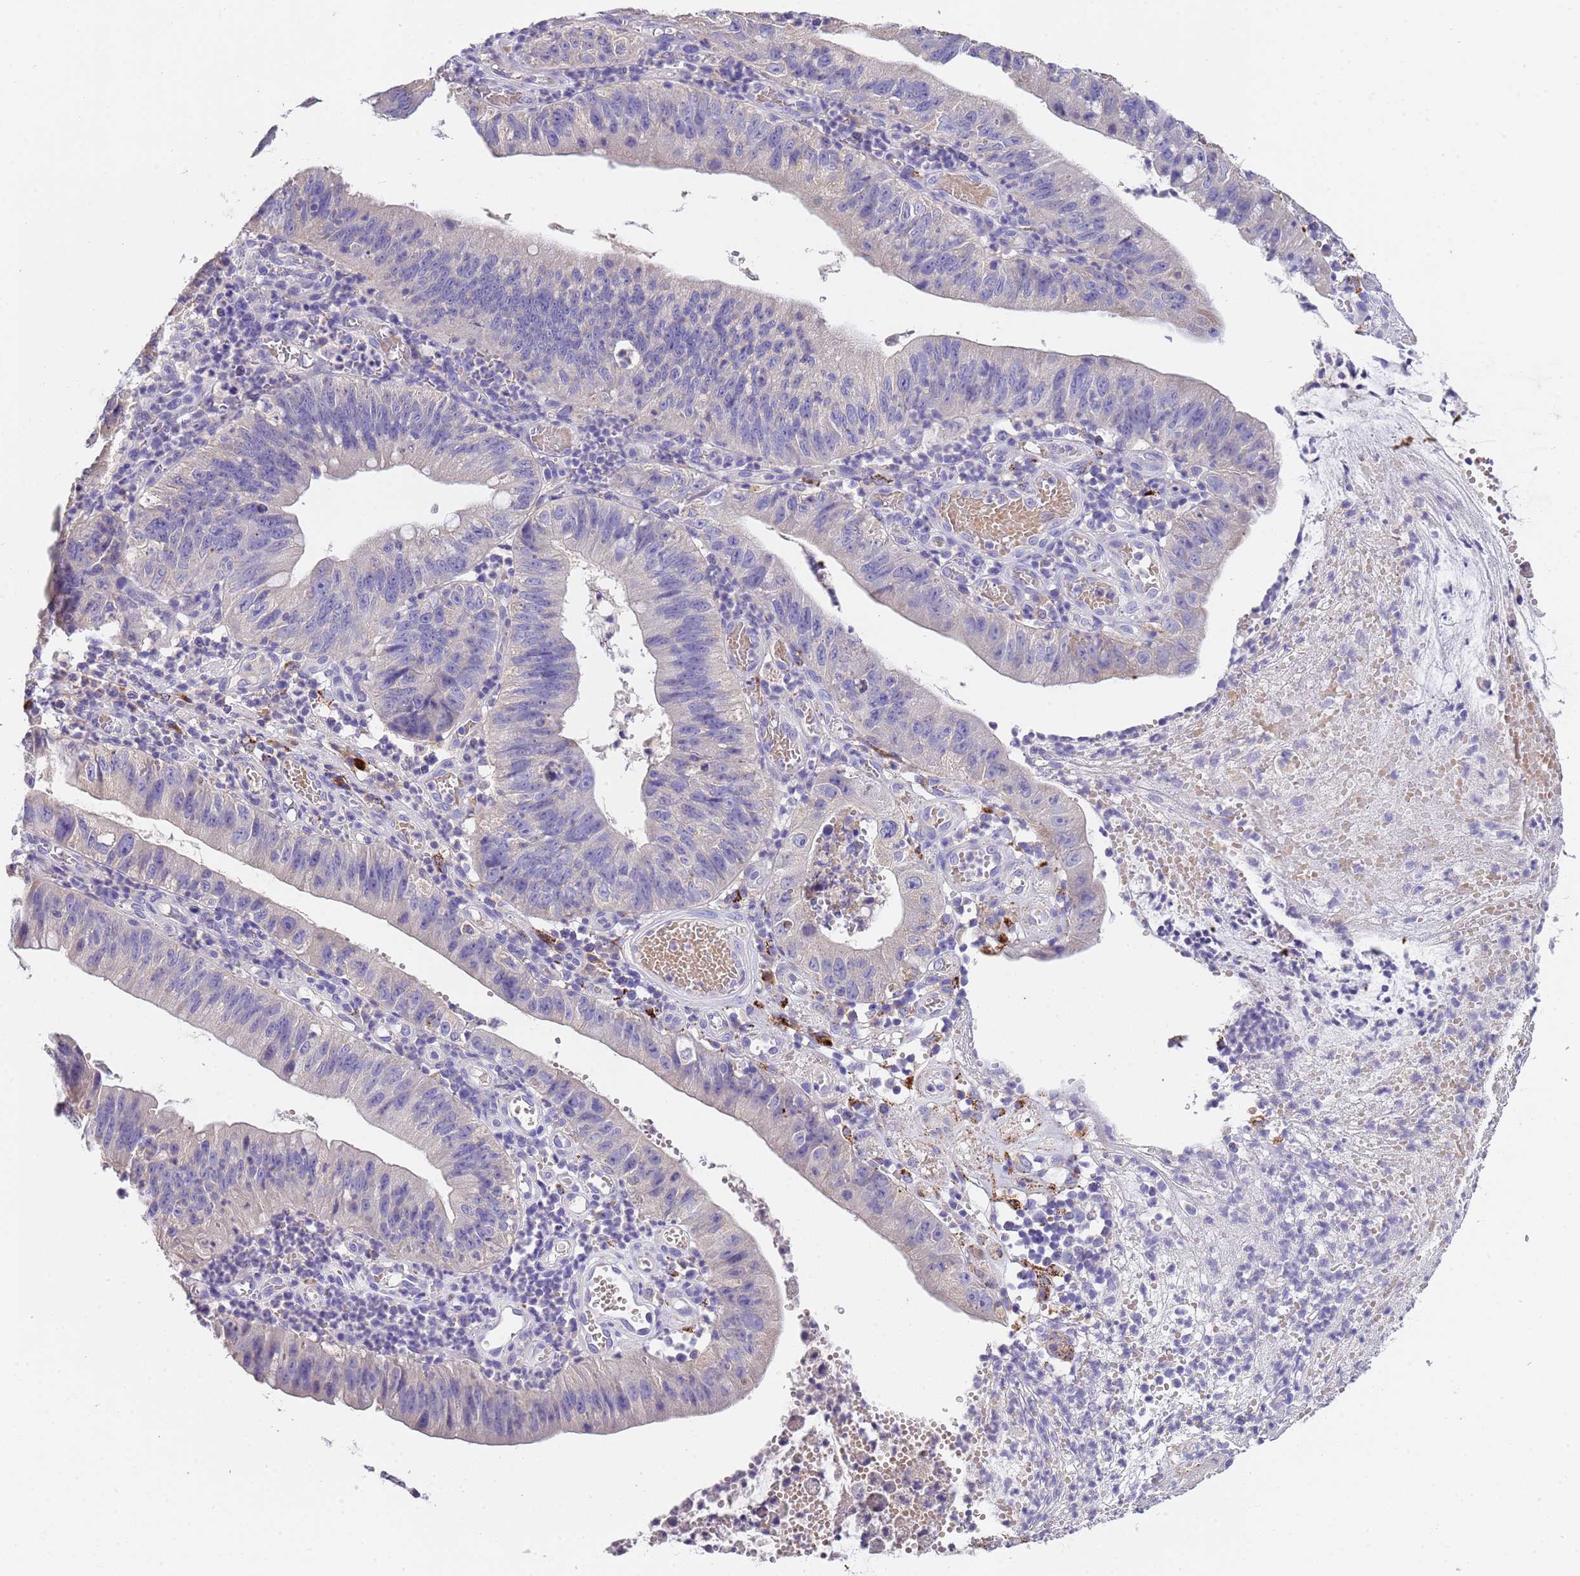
{"staining": {"intensity": "negative", "quantity": "none", "location": "none"}, "tissue": "stomach cancer", "cell_type": "Tumor cells", "image_type": "cancer", "snomed": [{"axis": "morphology", "description": "Adenocarcinoma, NOS"}, {"axis": "topography", "description": "Stomach"}], "caption": "Immunohistochemistry (IHC) image of neoplastic tissue: human stomach cancer (adenocarcinoma) stained with DAB exhibits no significant protein staining in tumor cells.", "gene": "SLC24A3", "patient": {"sex": "male", "age": 59}}